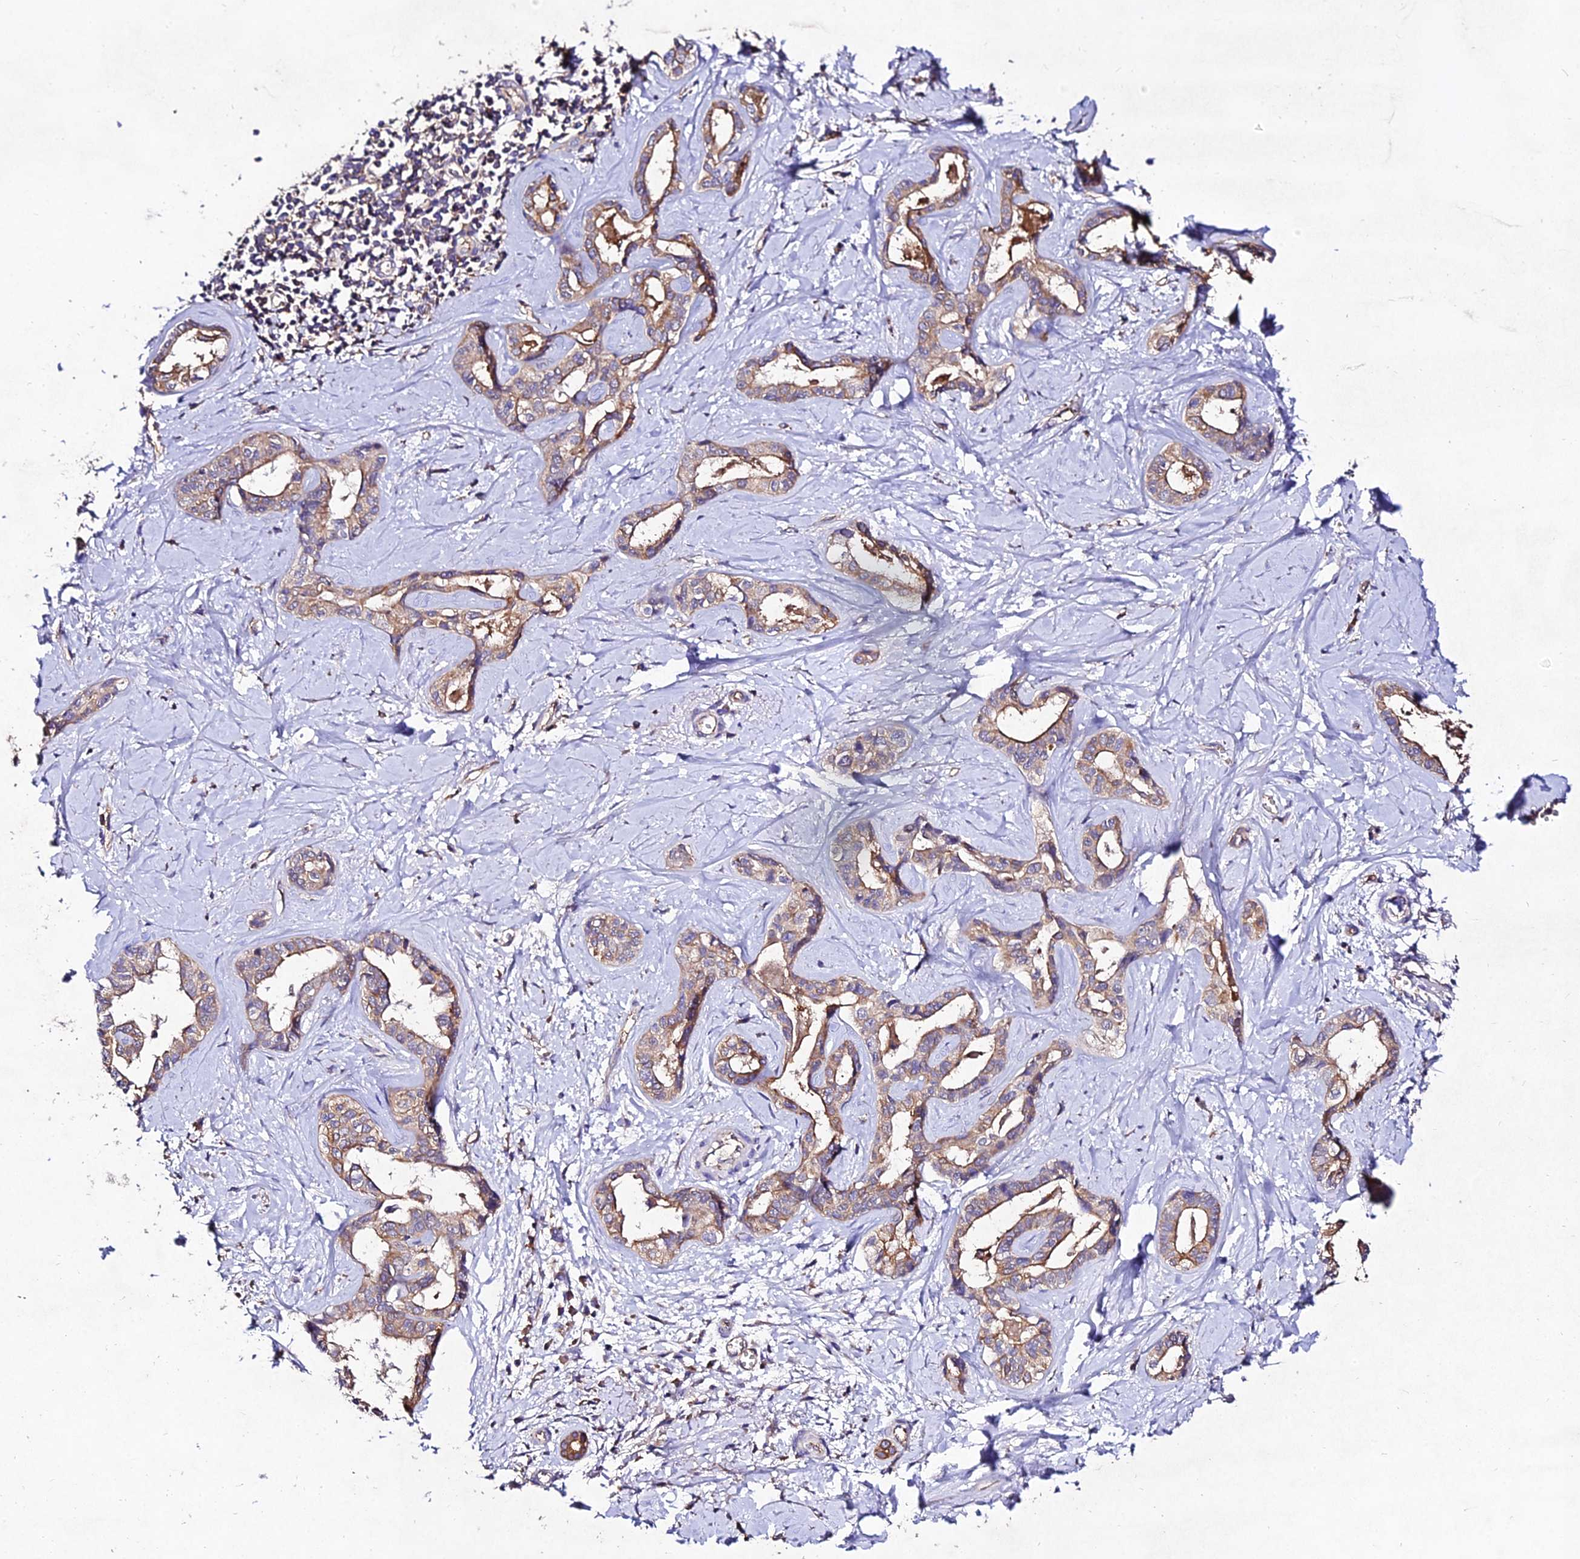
{"staining": {"intensity": "moderate", "quantity": ">75%", "location": "cytoplasmic/membranous"}, "tissue": "liver cancer", "cell_type": "Tumor cells", "image_type": "cancer", "snomed": [{"axis": "morphology", "description": "Cholangiocarcinoma"}, {"axis": "topography", "description": "Liver"}], "caption": "This is a micrograph of immunohistochemistry (IHC) staining of liver cholangiocarcinoma, which shows moderate staining in the cytoplasmic/membranous of tumor cells.", "gene": "AP3M2", "patient": {"sex": "female", "age": 77}}